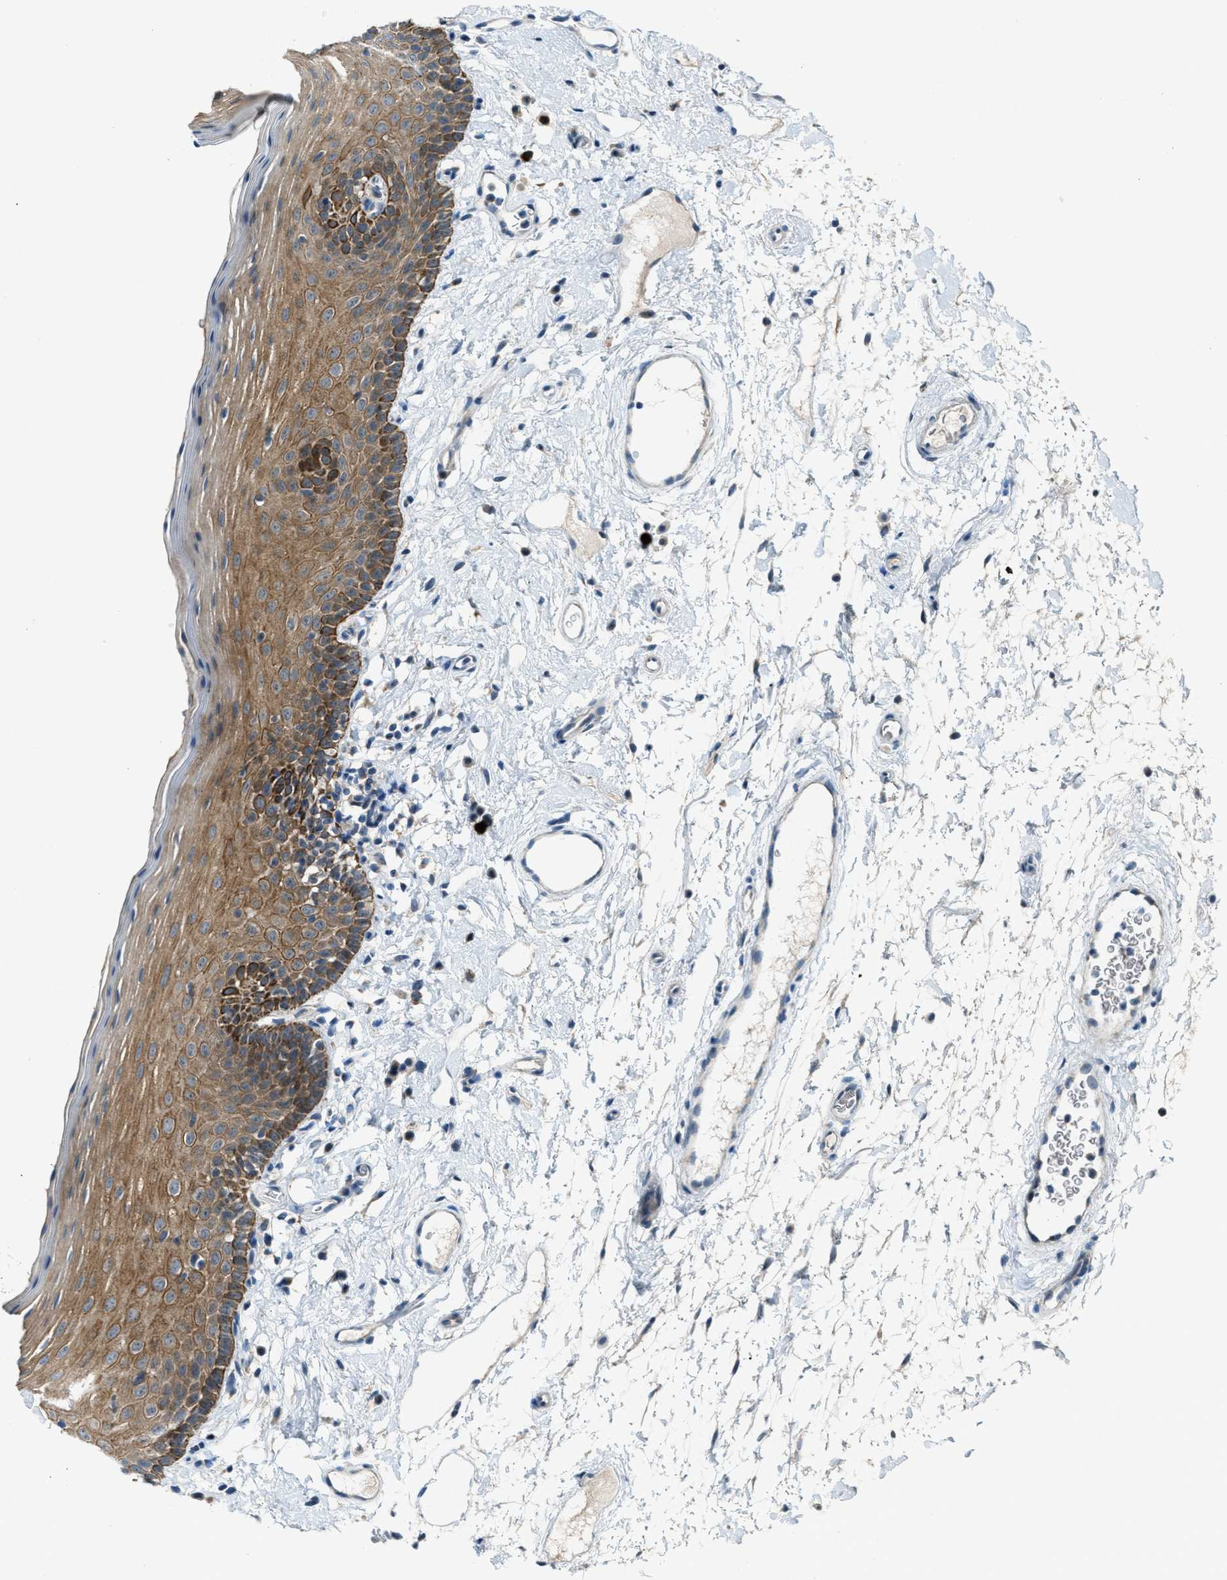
{"staining": {"intensity": "moderate", "quantity": ">75%", "location": "cytoplasmic/membranous"}, "tissue": "oral mucosa", "cell_type": "Squamous epithelial cells", "image_type": "normal", "snomed": [{"axis": "morphology", "description": "Normal tissue, NOS"}, {"axis": "topography", "description": "Oral tissue"}], "caption": "Moderate cytoplasmic/membranous protein staining is present in about >75% of squamous epithelial cells in oral mucosa. The protein is stained brown, and the nuclei are stained in blue (DAB IHC with brightfield microscopy, high magnification).", "gene": "CDON", "patient": {"sex": "male", "age": 66}}